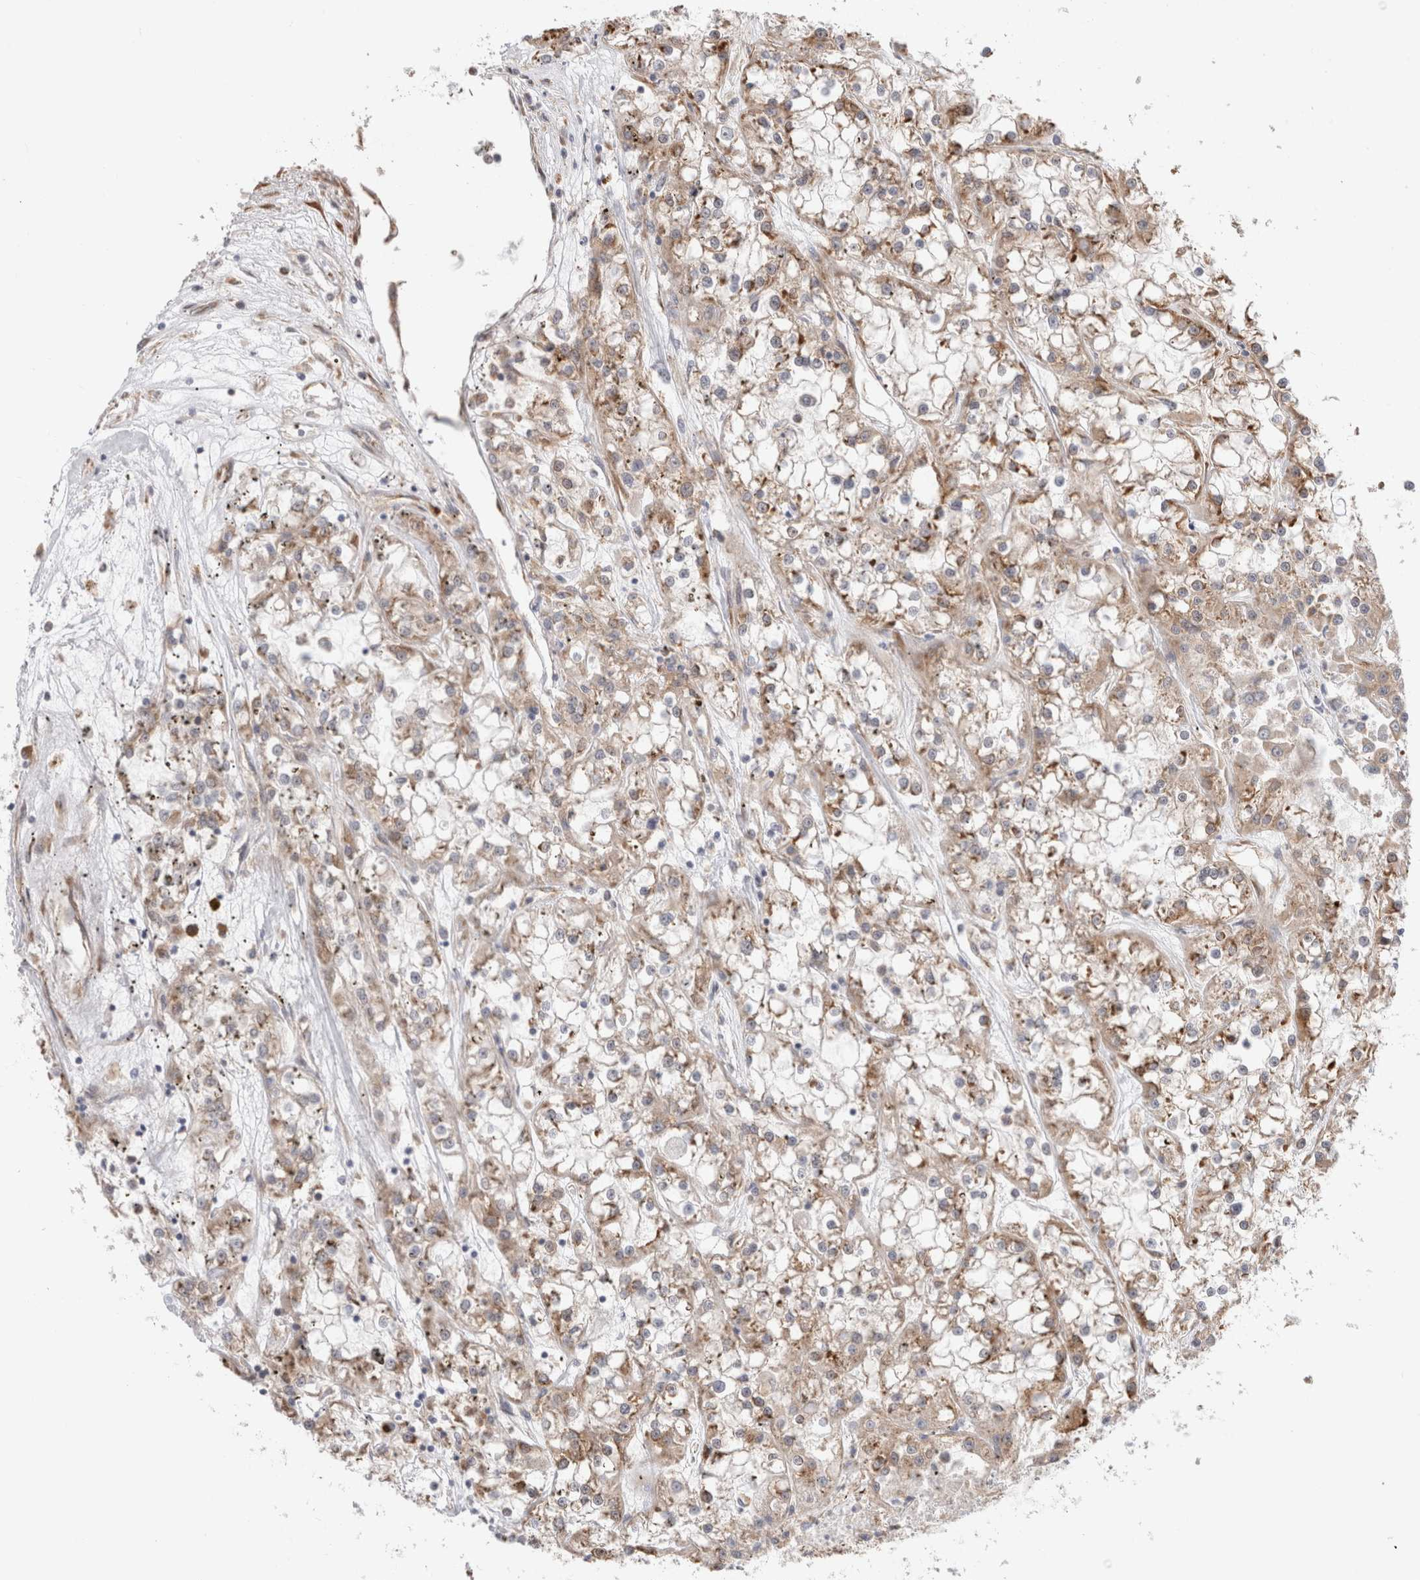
{"staining": {"intensity": "weak", "quantity": ">75%", "location": "cytoplasmic/membranous"}, "tissue": "renal cancer", "cell_type": "Tumor cells", "image_type": "cancer", "snomed": [{"axis": "morphology", "description": "Adenocarcinoma, NOS"}, {"axis": "topography", "description": "Kidney"}], "caption": "Tumor cells show weak cytoplasmic/membranous staining in about >75% of cells in renal adenocarcinoma. The protein of interest is shown in brown color, while the nuclei are stained blue.", "gene": "ACTL9", "patient": {"sex": "female", "age": 52}}